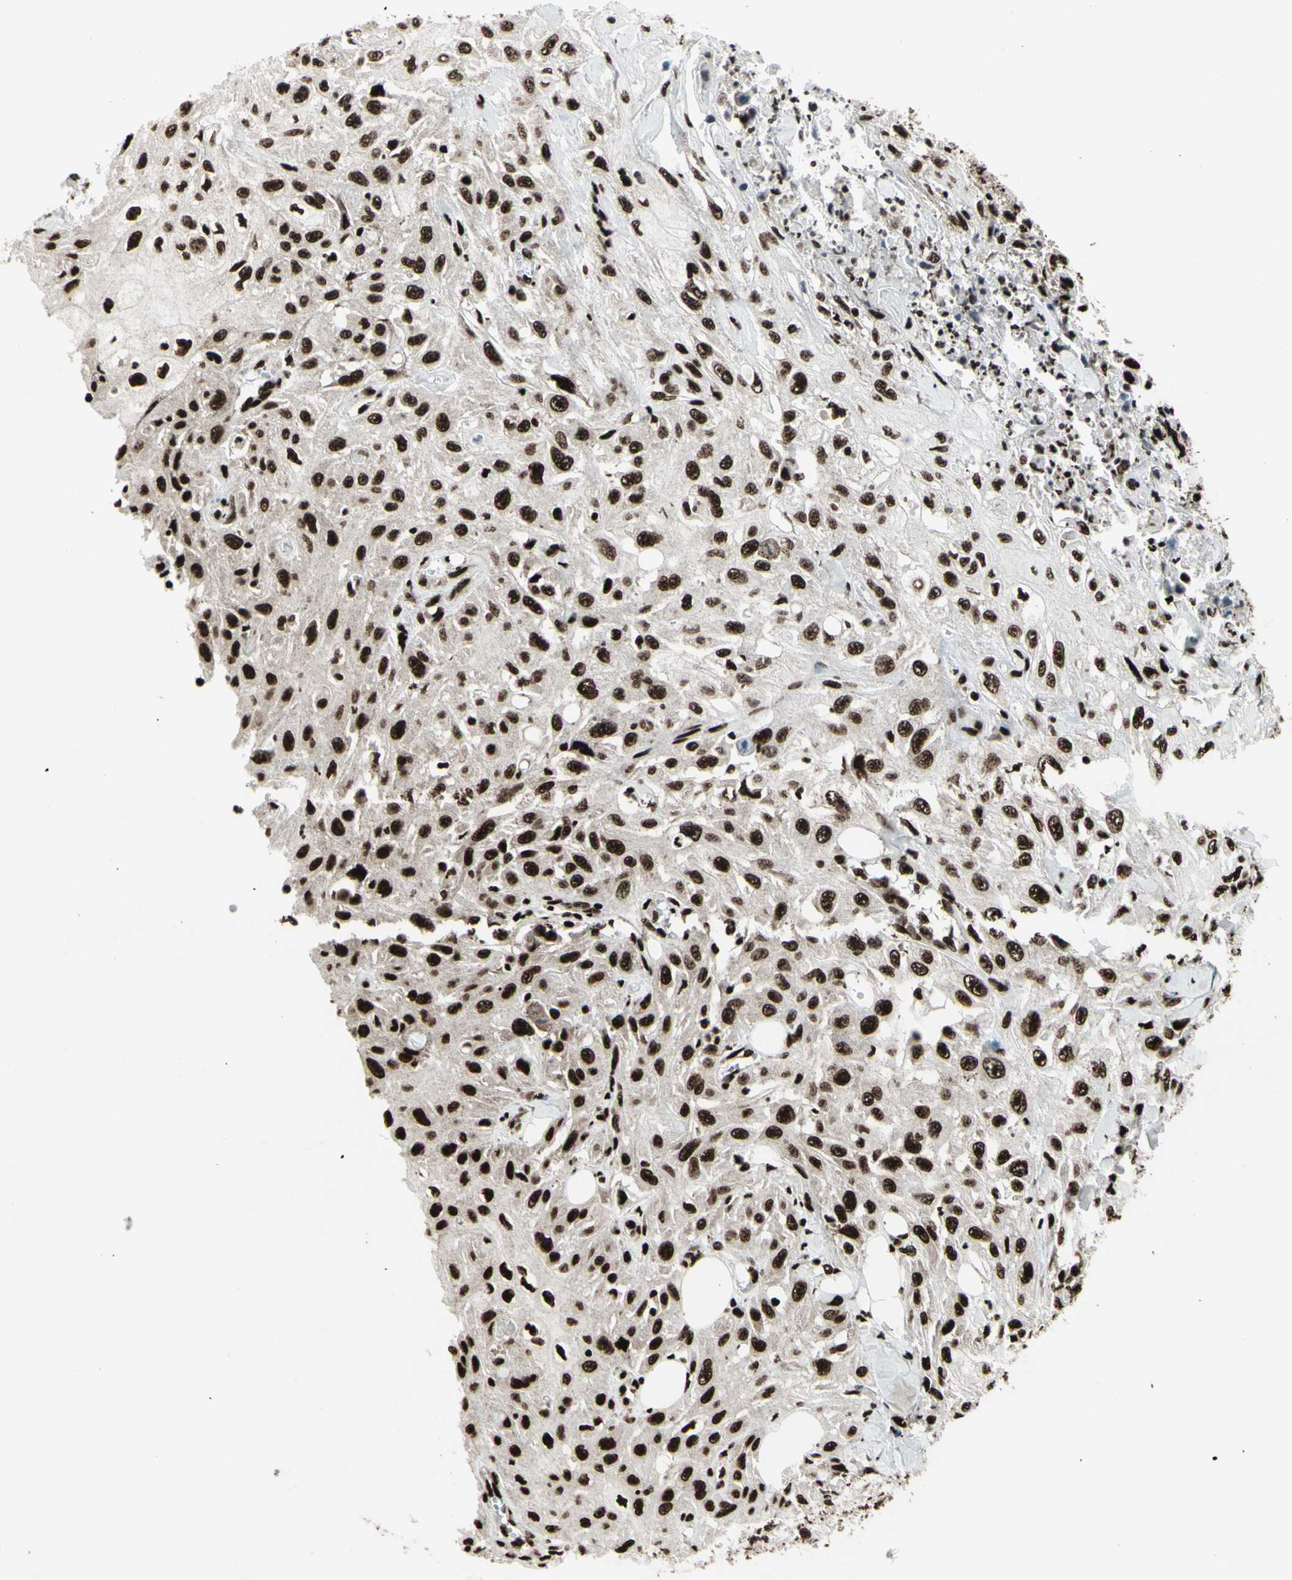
{"staining": {"intensity": "strong", "quantity": ">75%", "location": "nuclear"}, "tissue": "skin cancer", "cell_type": "Tumor cells", "image_type": "cancer", "snomed": [{"axis": "morphology", "description": "Squamous cell carcinoma, NOS"}, {"axis": "morphology", "description": "Squamous cell carcinoma, metastatic, NOS"}, {"axis": "topography", "description": "Skin"}, {"axis": "topography", "description": "Lymph node"}], "caption": "A brown stain highlights strong nuclear expression of a protein in skin cancer (metastatic squamous cell carcinoma) tumor cells.", "gene": "U2AF2", "patient": {"sex": "male", "age": 75}}